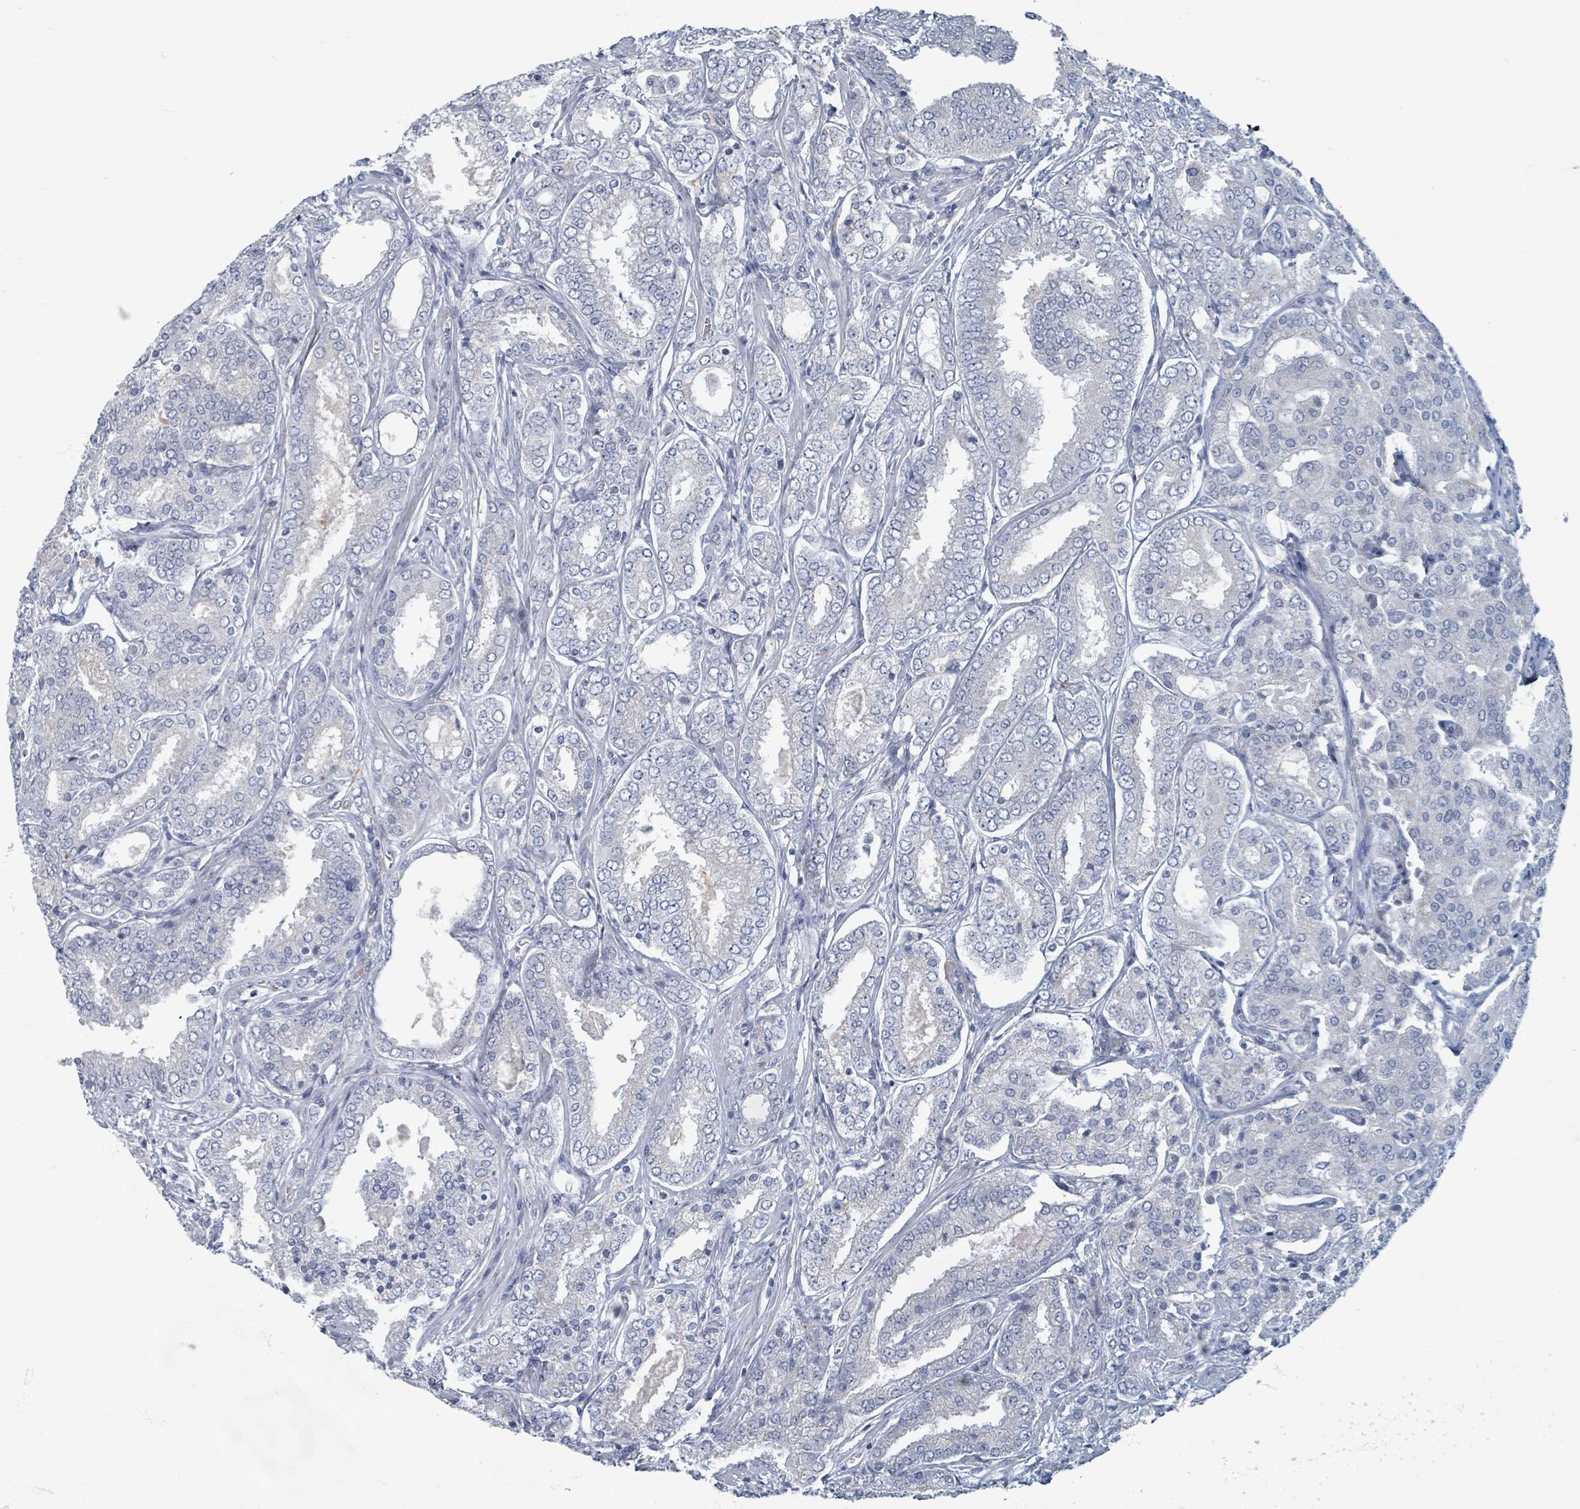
{"staining": {"intensity": "negative", "quantity": "none", "location": "none"}, "tissue": "prostate cancer", "cell_type": "Tumor cells", "image_type": "cancer", "snomed": [{"axis": "morphology", "description": "Adenocarcinoma, High grade"}, {"axis": "topography", "description": "Prostate"}], "caption": "The micrograph demonstrates no staining of tumor cells in adenocarcinoma (high-grade) (prostate).", "gene": "WNT11", "patient": {"sex": "male", "age": 63}}